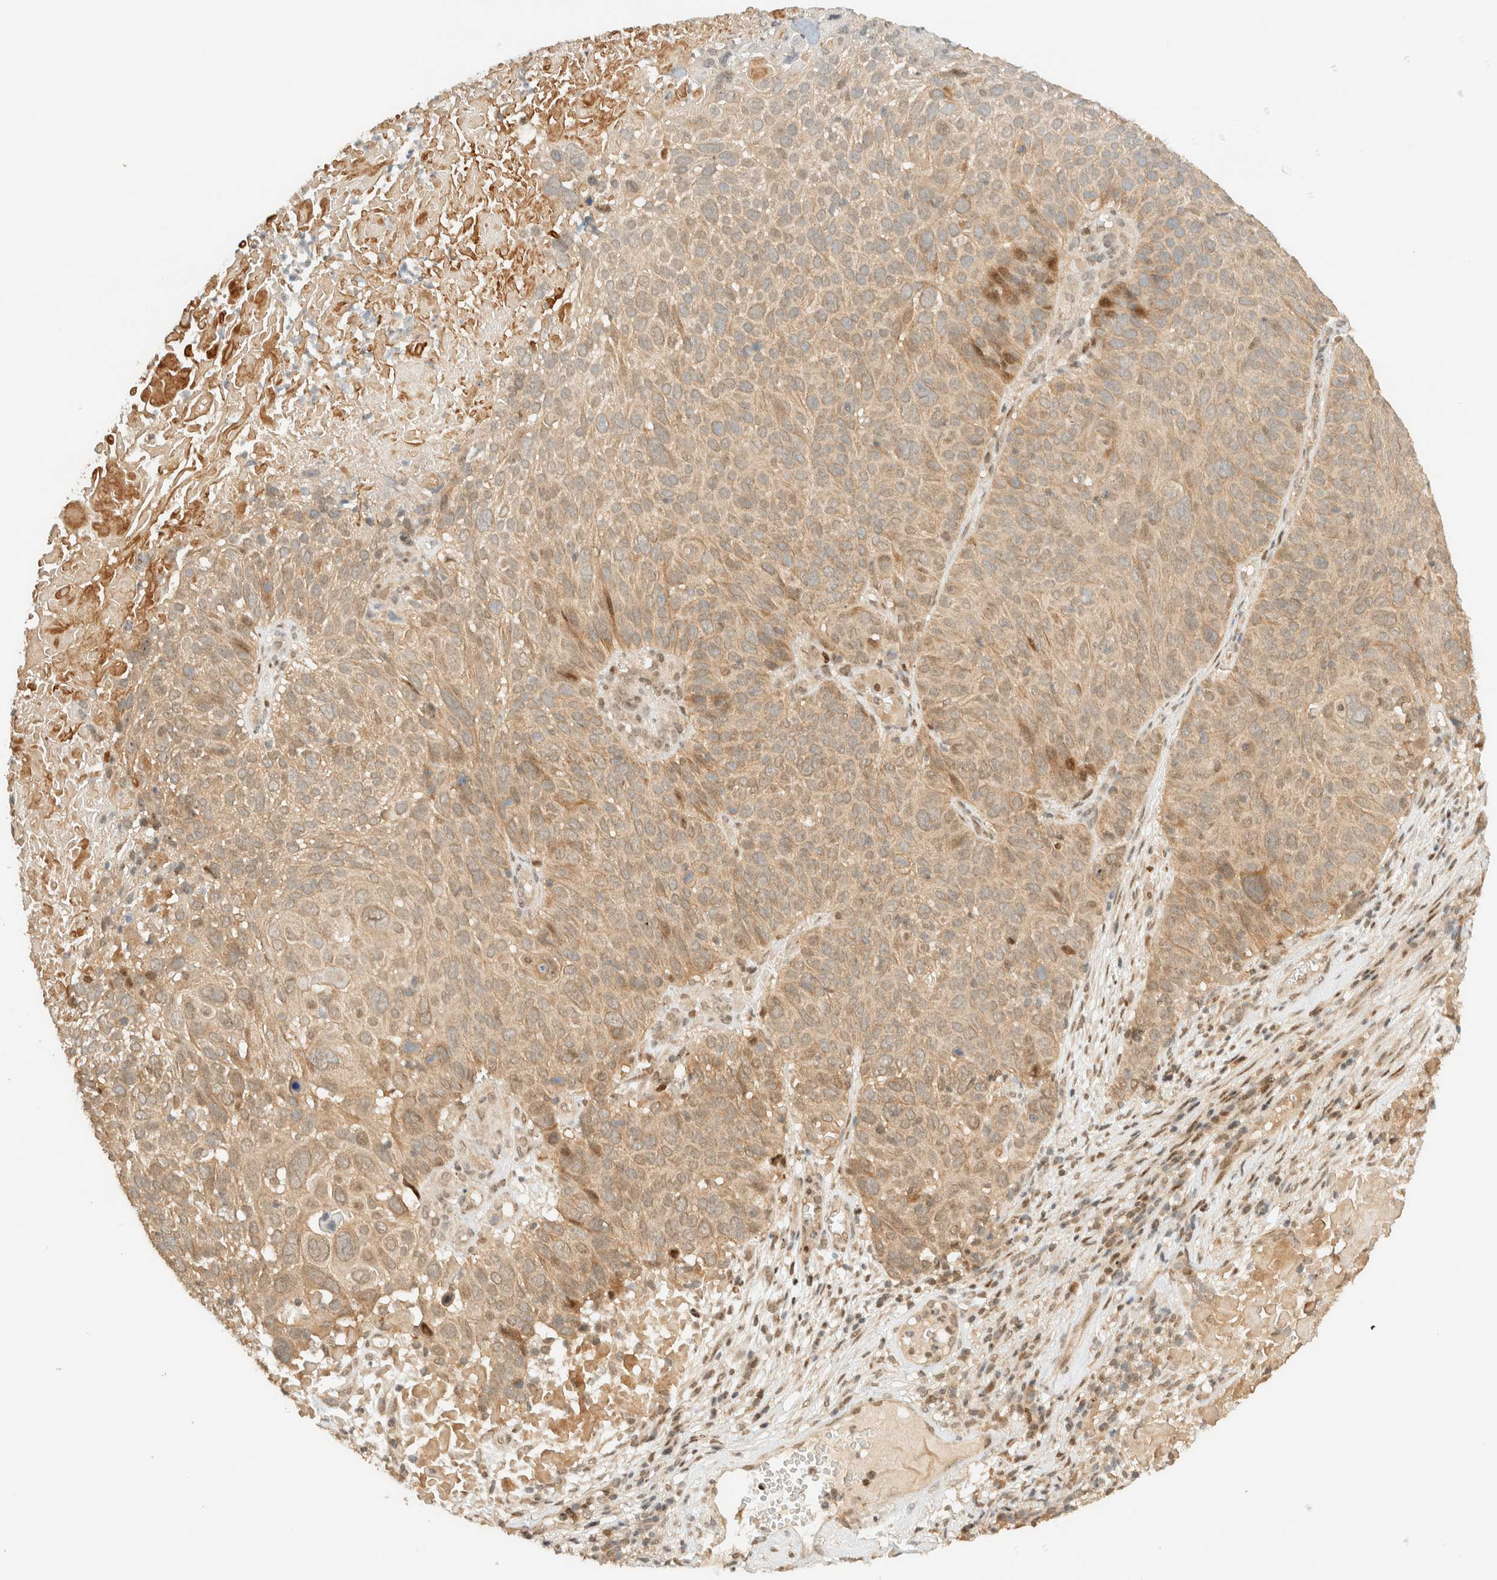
{"staining": {"intensity": "moderate", "quantity": ">75%", "location": "cytoplasmic/membranous,nuclear"}, "tissue": "cervical cancer", "cell_type": "Tumor cells", "image_type": "cancer", "snomed": [{"axis": "morphology", "description": "Squamous cell carcinoma, NOS"}, {"axis": "topography", "description": "Cervix"}], "caption": "A brown stain labels moderate cytoplasmic/membranous and nuclear staining of a protein in human cervical cancer (squamous cell carcinoma) tumor cells. (brown staining indicates protein expression, while blue staining denotes nuclei).", "gene": "ZBTB34", "patient": {"sex": "female", "age": 74}}